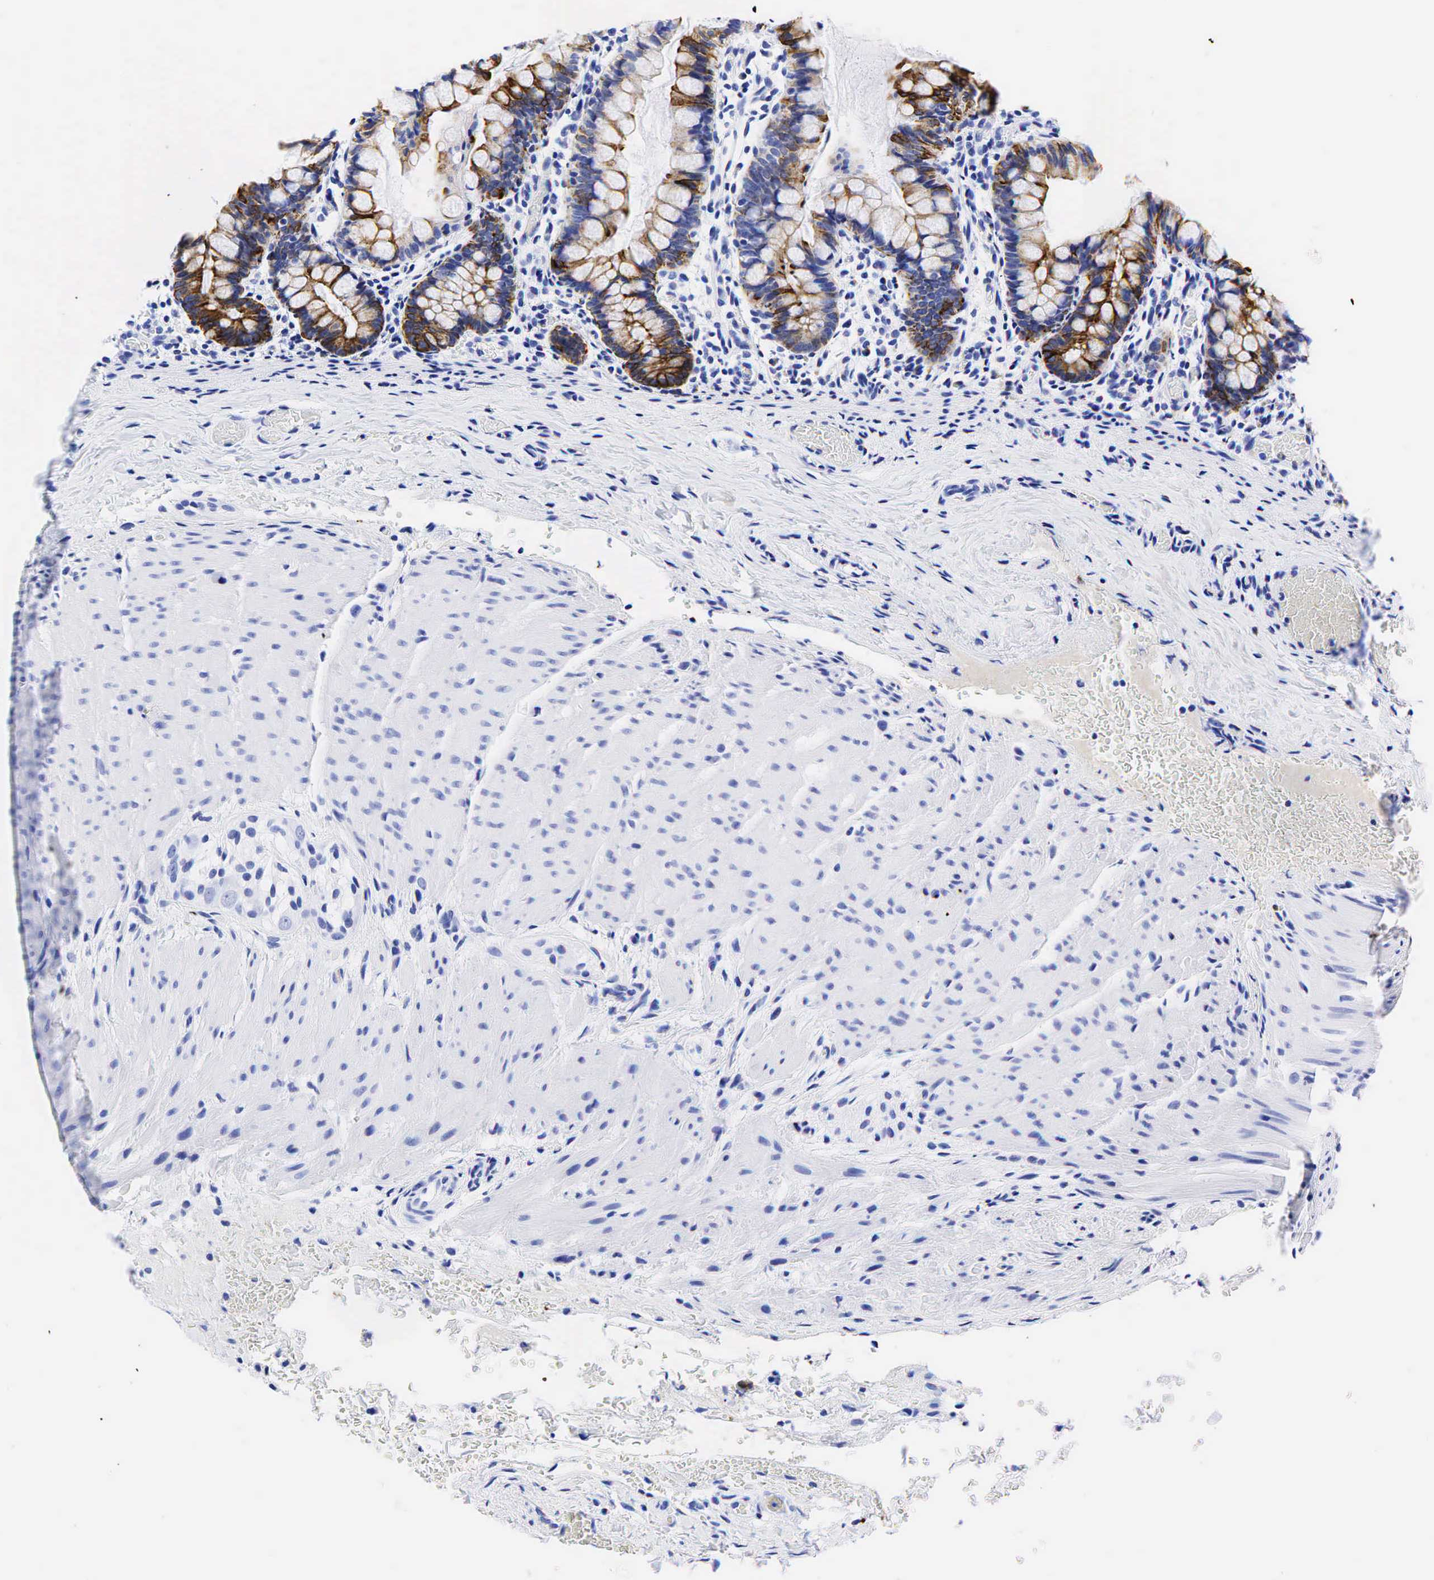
{"staining": {"intensity": "strong", "quantity": ">75%", "location": "nuclear"}, "tissue": "small intestine", "cell_type": "Glandular cells", "image_type": "normal", "snomed": [{"axis": "morphology", "description": "Normal tissue, NOS"}, {"axis": "topography", "description": "Small intestine"}], "caption": "Benign small intestine reveals strong nuclear expression in about >75% of glandular cells (DAB IHC with brightfield microscopy, high magnification)..", "gene": "KRT19", "patient": {"sex": "male", "age": 1}}